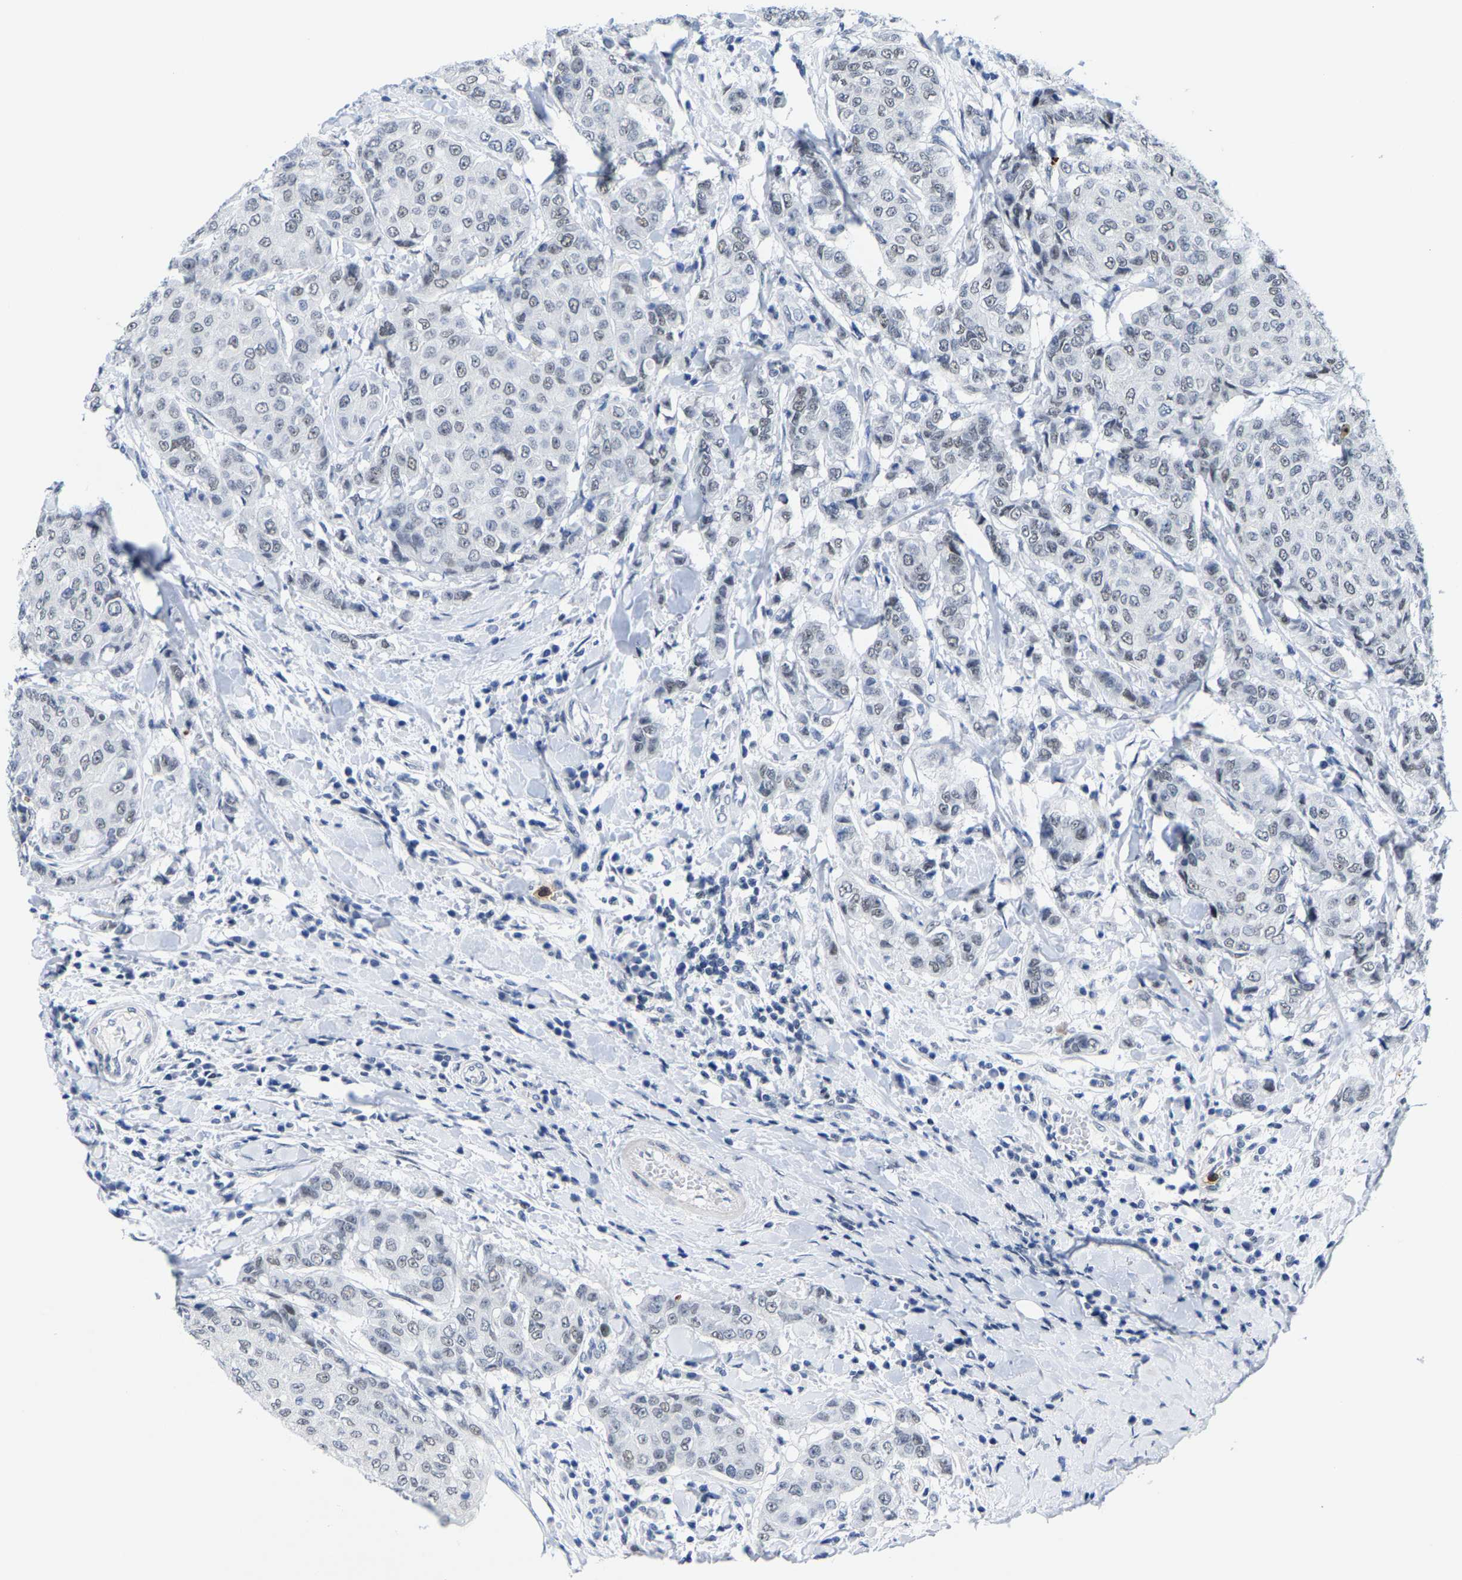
{"staining": {"intensity": "negative", "quantity": "none", "location": "none"}, "tissue": "breast cancer", "cell_type": "Tumor cells", "image_type": "cancer", "snomed": [{"axis": "morphology", "description": "Duct carcinoma"}, {"axis": "topography", "description": "Breast"}], "caption": "Tumor cells show no significant expression in breast cancer (infiltrating ductal carcinoma). (Immunohistochemistry, brightfield microscopy, high magnification).", "gene": "SETD1B", "patient": {"sex": "female", "age": 27}}